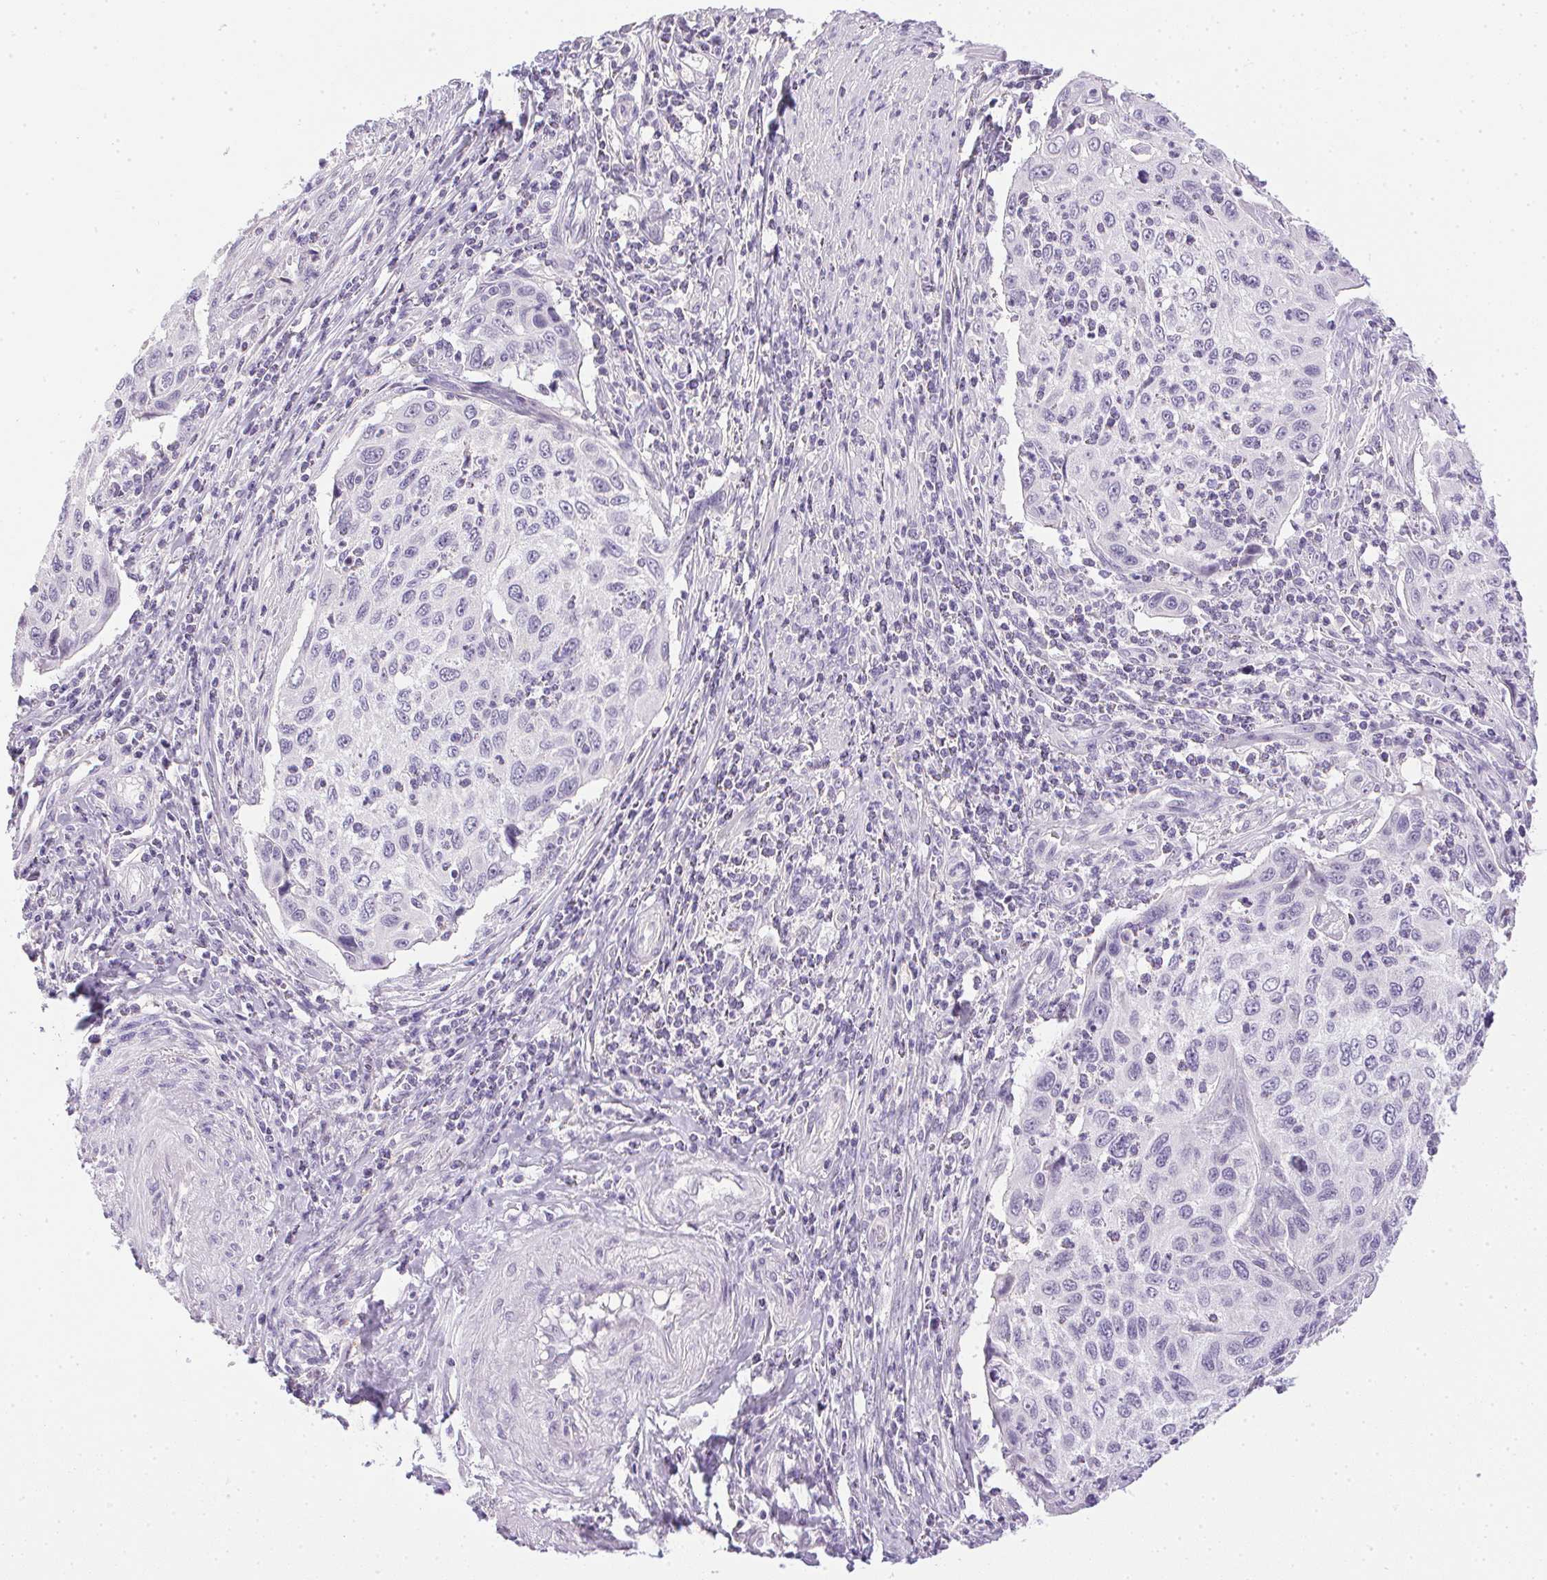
{"staining": {"intensity": "negative", "quantity": "none", "location": "none"}, "tissue": "cervical cancer", "cell_type": "Tumor cells", "image_type": "cancer", "snomed": [{"axis": "morphology", "description": "Squamous cell carcinoma, NOS"}, {"axis": "topography", "description": "Cervix"}], "caption": "Immunohistochemical staining of cervical cancer (squamous cell carcinoma) demonstrates no significant staining in tumor cells.", "gene": "PRL", "patient": {"sex": "female", "age": 70}}